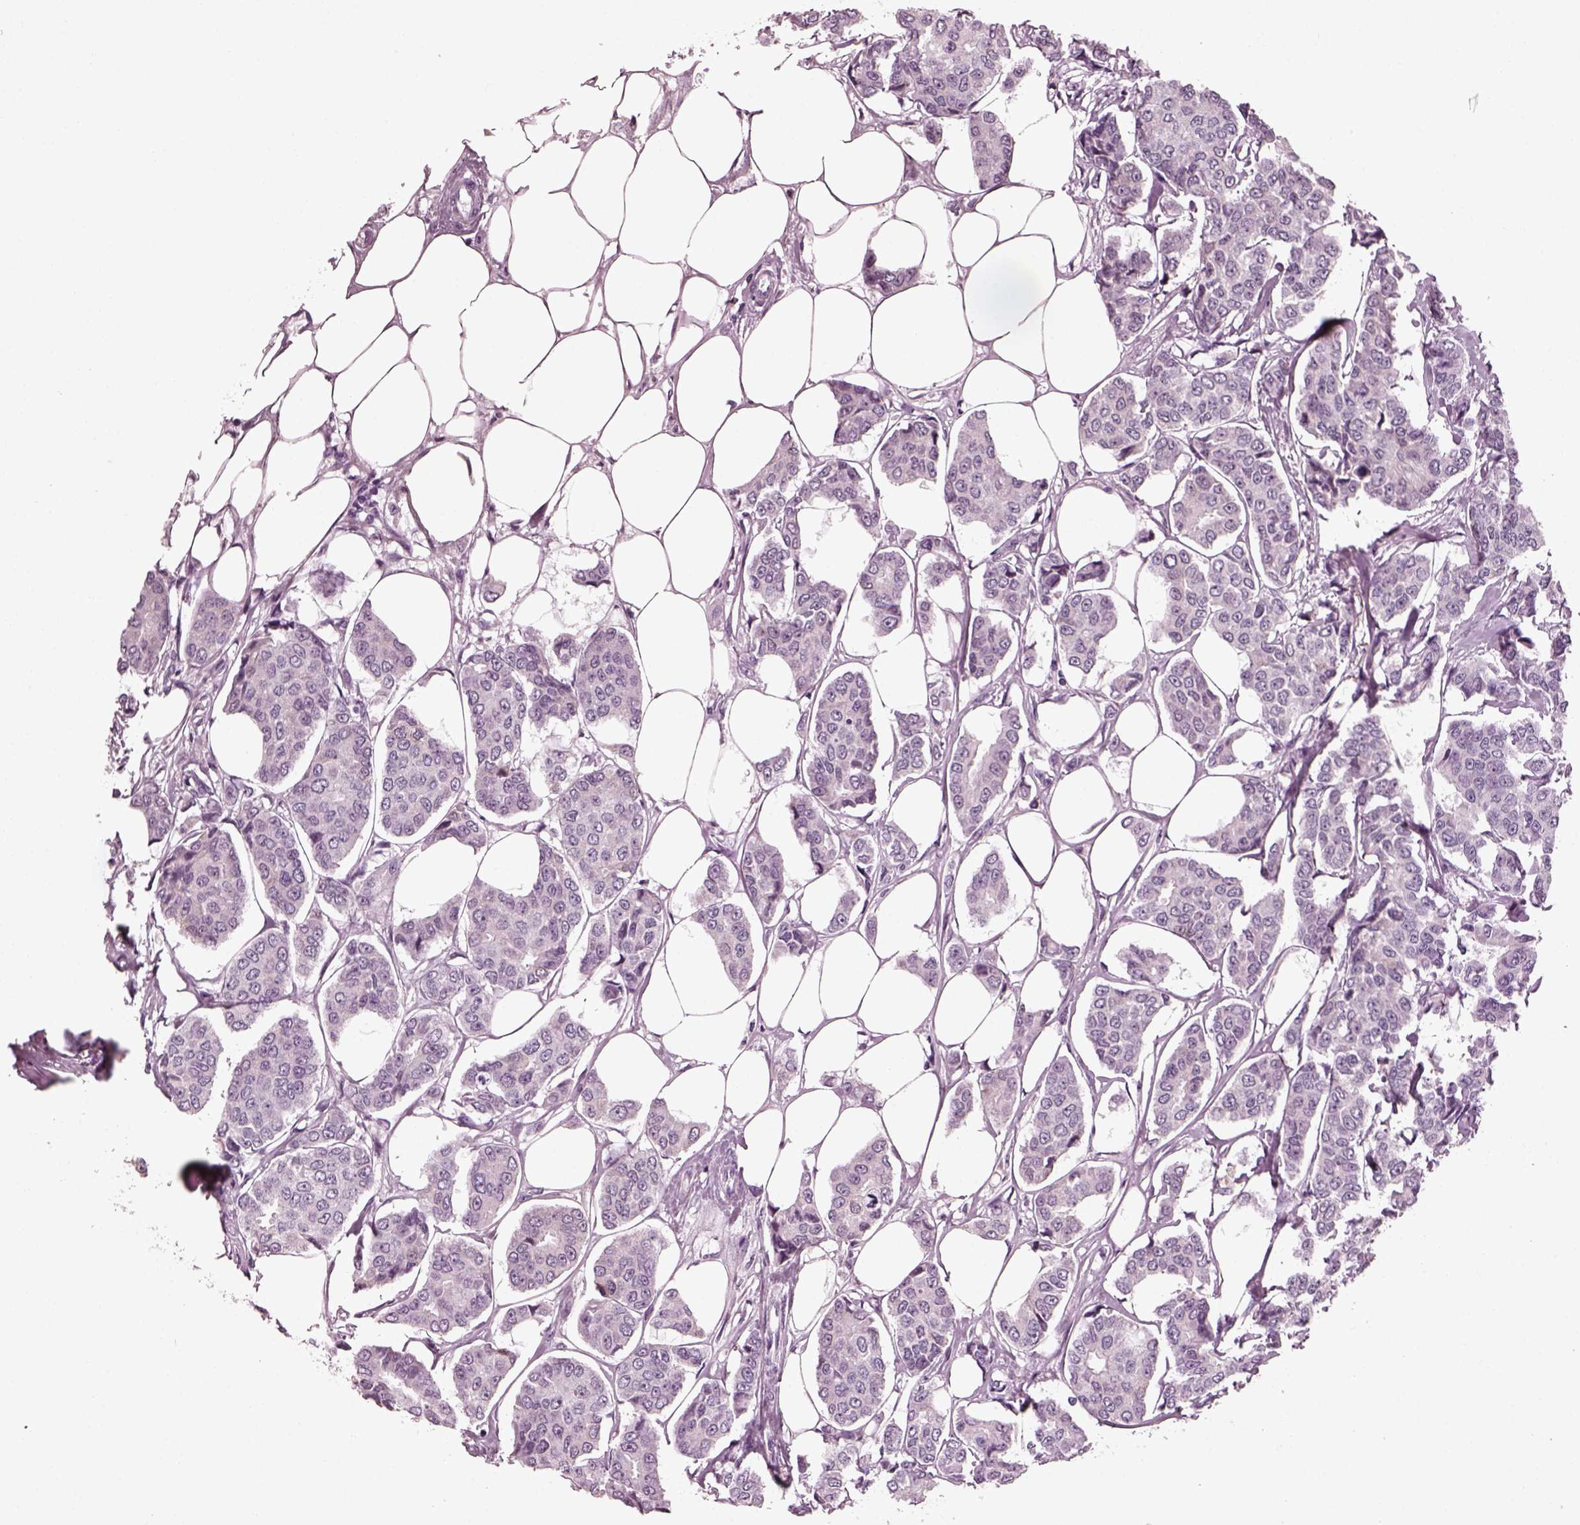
{"staining": {"intensity": "negative", "quantity": "none", "location": "none"}, "tissue": "breast cancer", "cell_type": "Tumor cells", "image_type": "cancer", "snomed": [{"axis": "morphology", "description": "Duct carcinoma"}, {"axis": "topography", "description": "Breast"}], "caption": "Immunohistochemical staining of human breast cancer (invasive ductal carcinoma) demonstrates no significant expression in tumor cells.", "gene": "SLC6A17", "patient": {"sex": "female", "age": 94}}